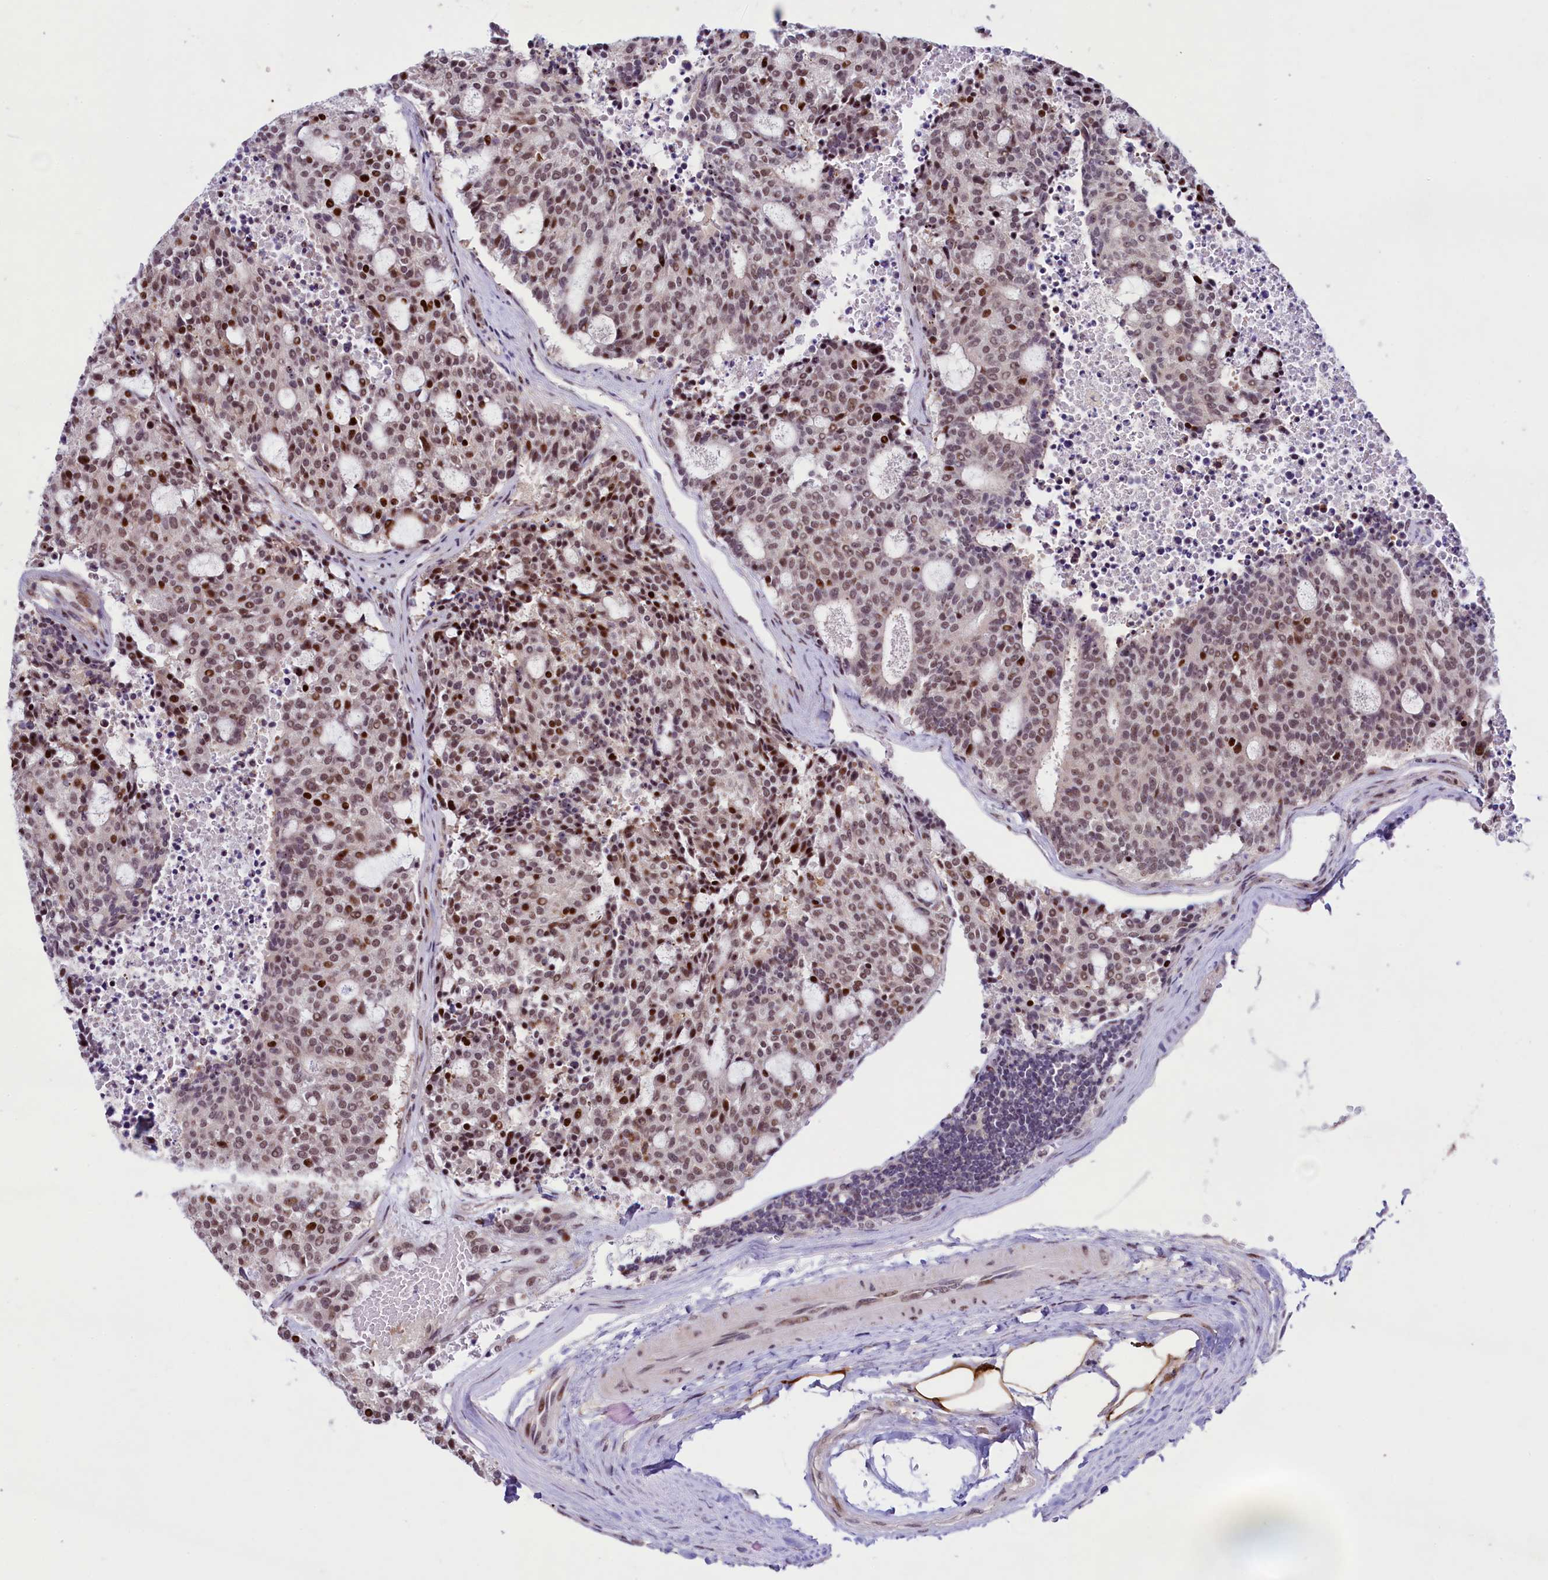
{"staining": {"intensity": "moderate", "quantity": "25%-75%", "location": "cytoplasmic/membranous,nuclear"}, "tissue": "carcinoid", "cell_type": "Tumor cells", "image_type": "cancer", "snomed": [{"axis": "morphology", "description": "Carcinoid, malignant, NOS"}, {"axis": "topography", "description": "Pancreas"}], "caption": "Protein expression analysis of human carcinoid reveals moderate cytoplasmic/membranous and nuclear positivity in approximately 25%-75% of tumor cells.", "gene": "ANKS3", "patient": {"sex": "female", "age": 54}}